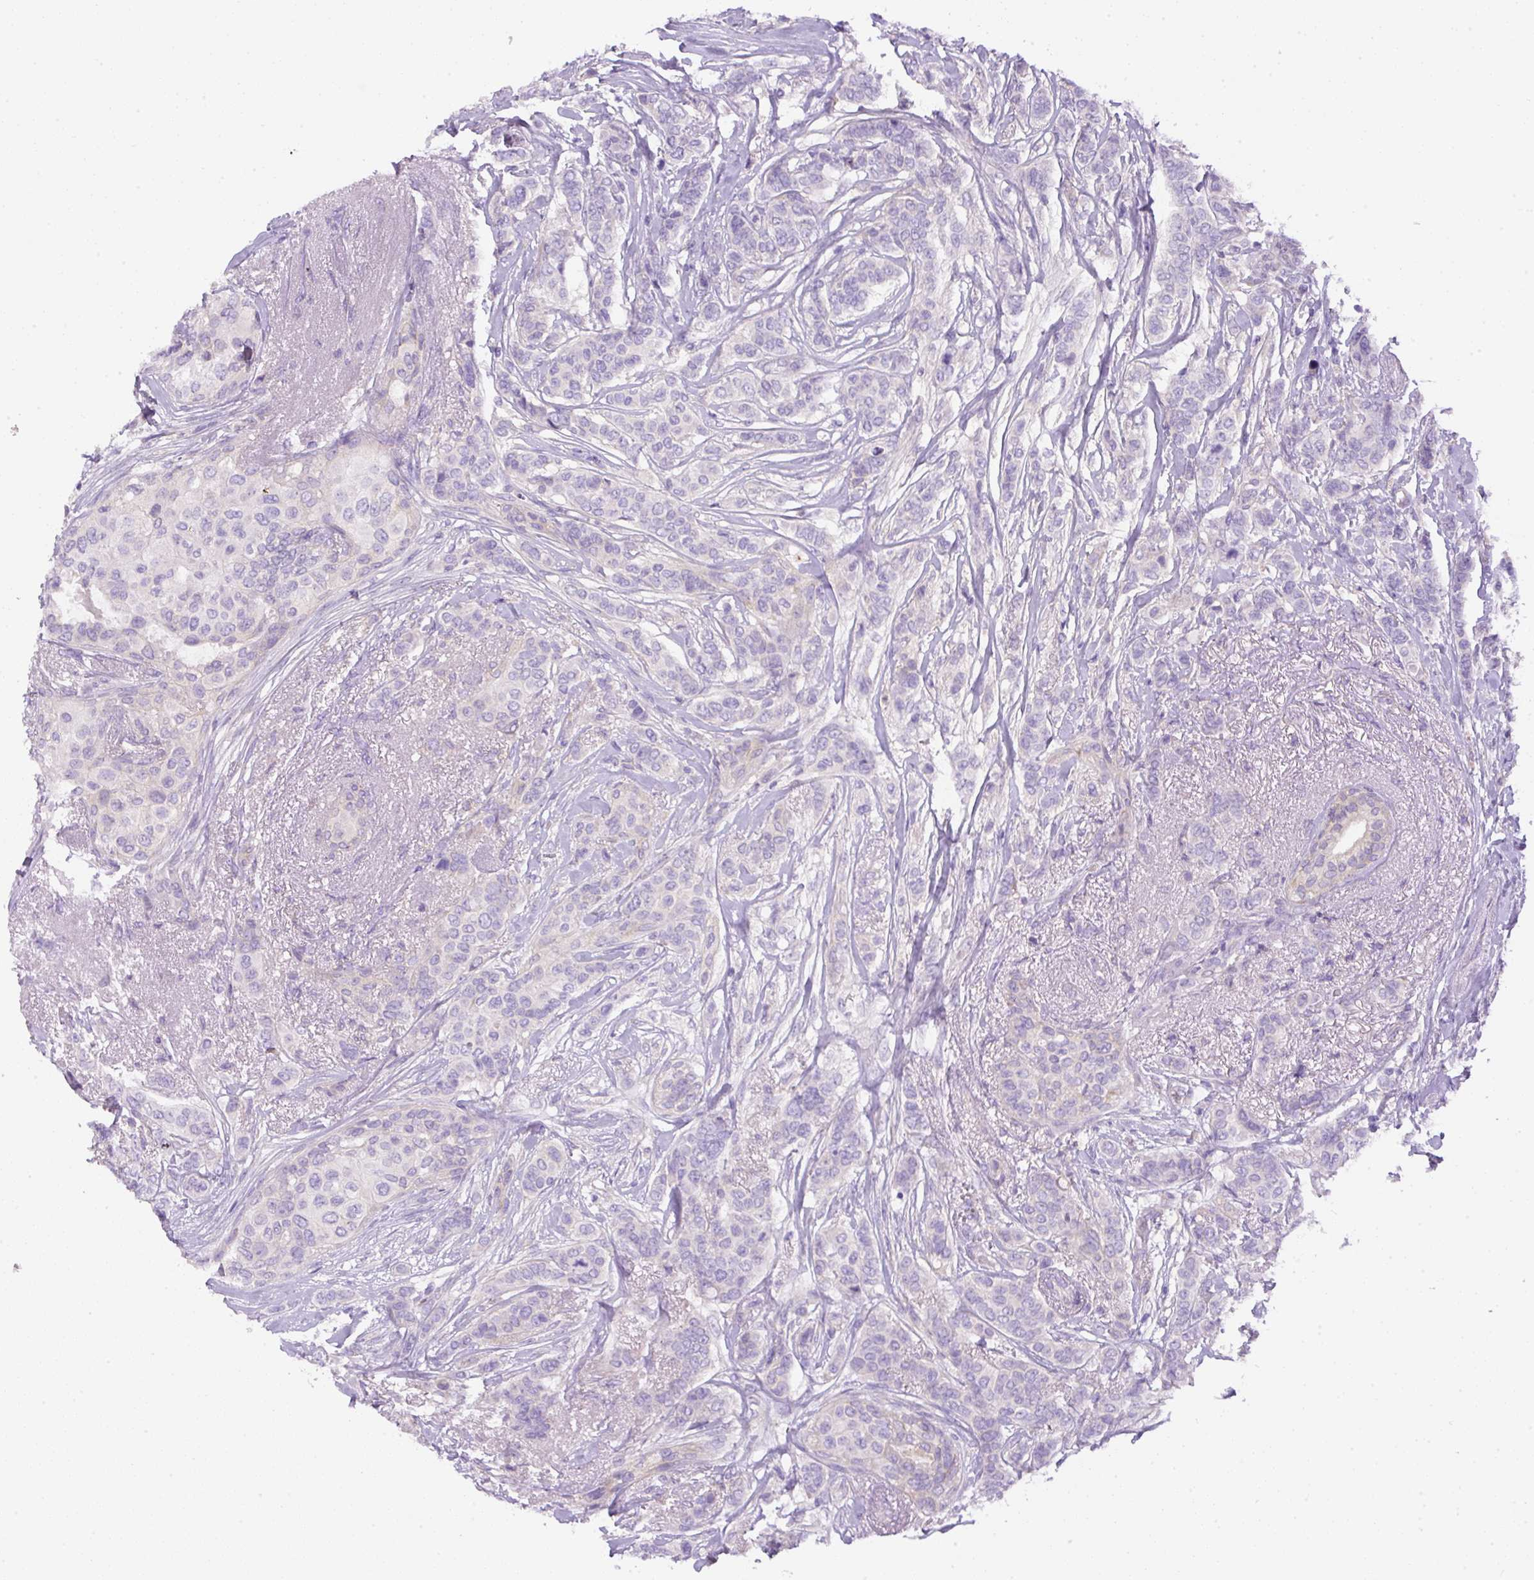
{"staining": {"intensity": "negative", "quantity": "none", "location": "none"}, "tissue": "breast cancer", "cell_type": "Tumor cells", "image_type": "cancer", "snomed": [{"axis": "morphology", "description": "Lobular carcinoma"}, {"axis": "topography", "description": "Breast"}], "caption": "Tumor cells show no significant positivity in breast lobular carcinoma.", "gene": "DAPK1", "patient": {"sex": "female", "age": 51}}